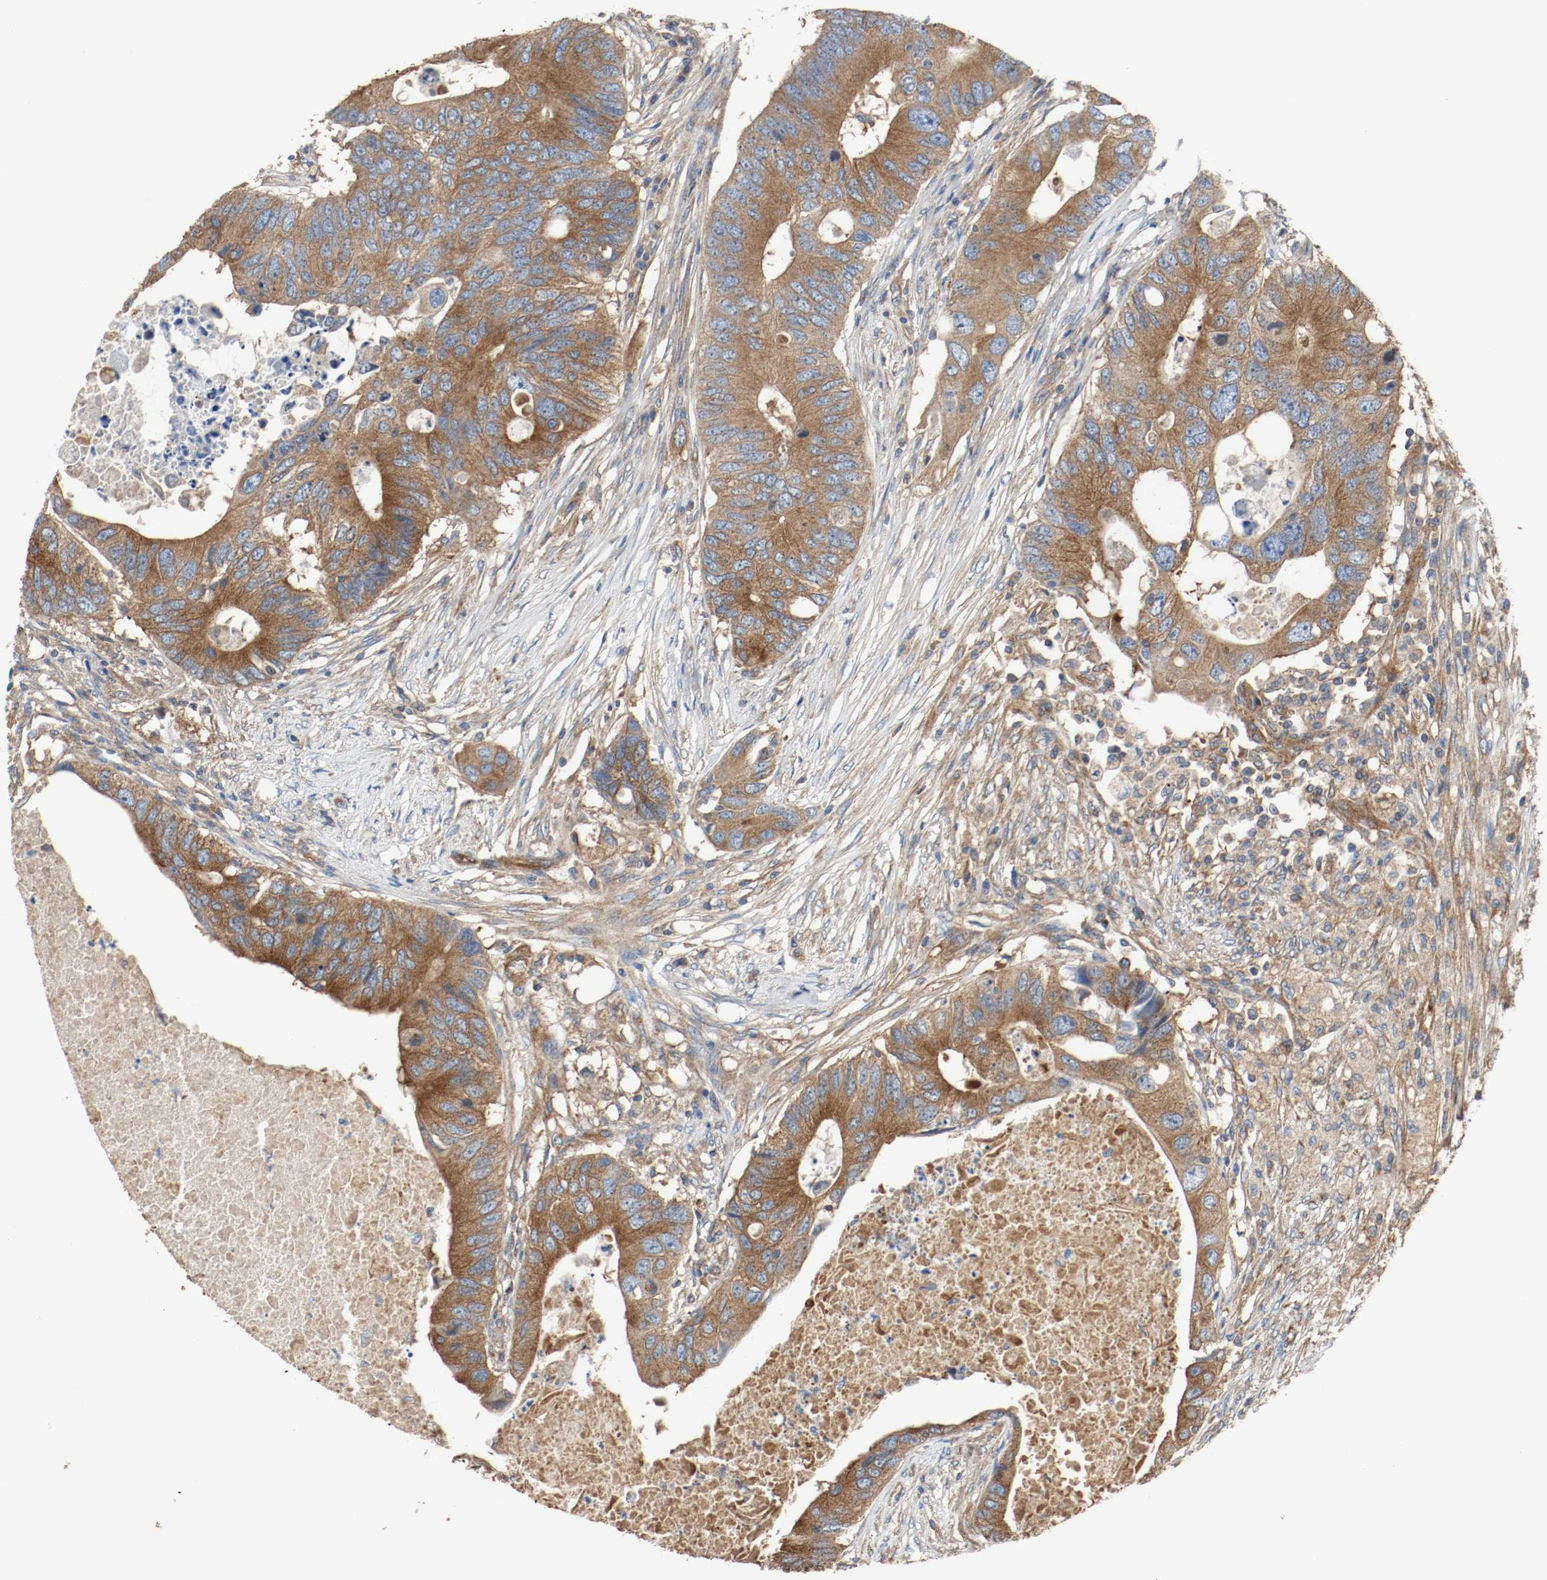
{"staining": {"intensity": "moderate", "quantity": ">75%", "location": "cytoplasmic/membranous"}, "tissue": "colorectal cancer", "cell_type": "Tumor cells", "image_type": "cancer", "snomed": [{"axis": "morphology", "description": "Adenocarcinoma, NOS"}, {"axis": "topography", "description": "Colon"}], "caption": "Protein expression analysis of colorectal cancer reveals moderate cytoplasmic/membranous staining in about >75% of tumor cells. The protein is shown in brown color, while the nuclei are stained blue.", "gene": "TUBA3D", "patient": {"sex": "male", "age": 71}}